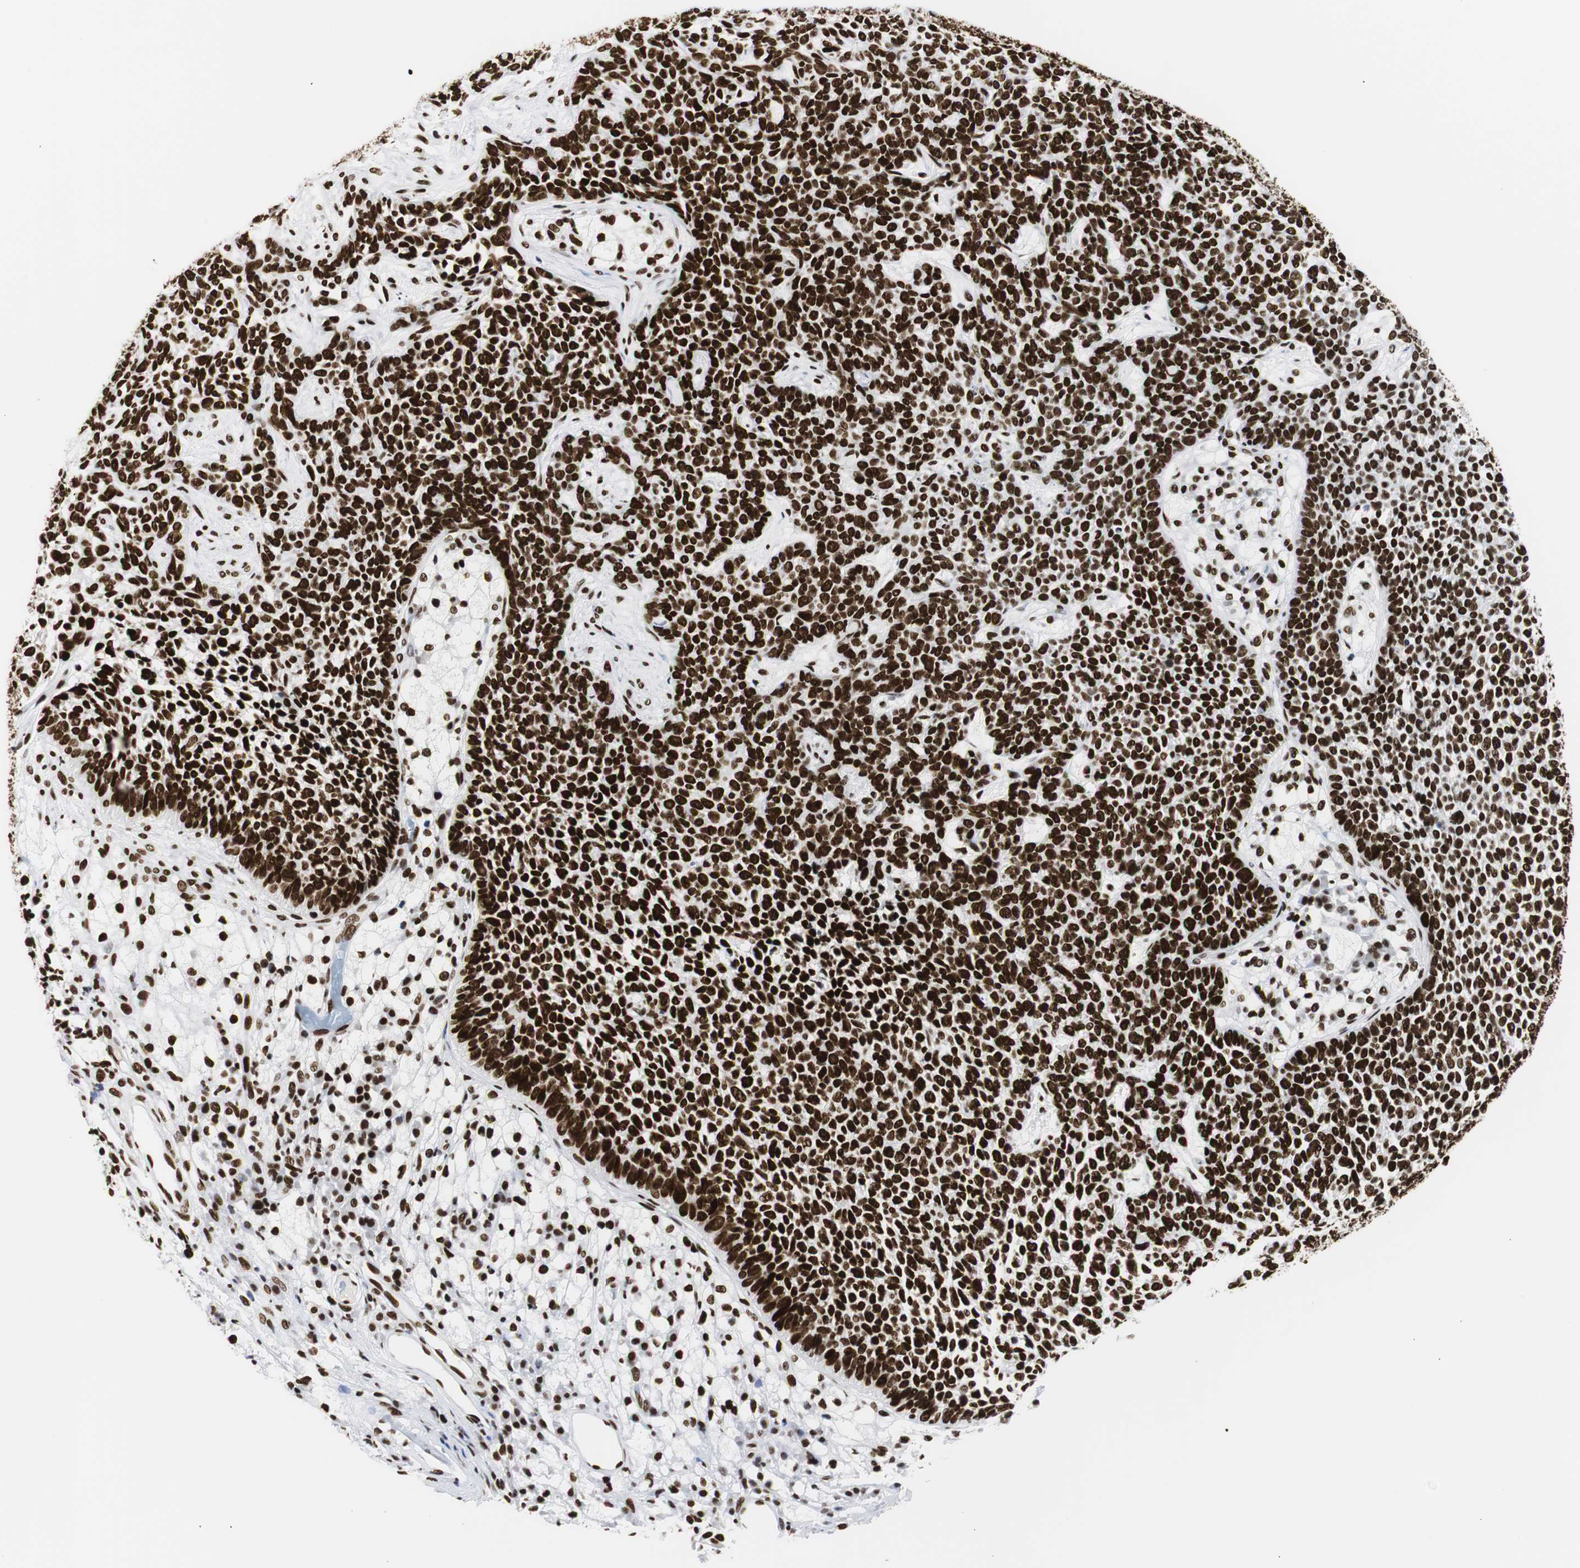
{"staining": {"intensity": "strong", "quantity": ">75%", "location": "nuclear"}, "tissue": "skin cancer", "cell_type": "Tumor cells", "image_type": "cancer", "snomed": [{"axis": "morphology", "description": "Basal cell carcinoma"}, {"axis": "topography", "description": "Skin"}], "caption": "A high-resolution histopathology image shows immunohistochemistry staining of basal cell carcinoma (skin), which exhibits strong nuclear staining in about >75% of tumor cells.", "gene": "HNRNPH2", "patient": {"sex": "female", "age": 84}}